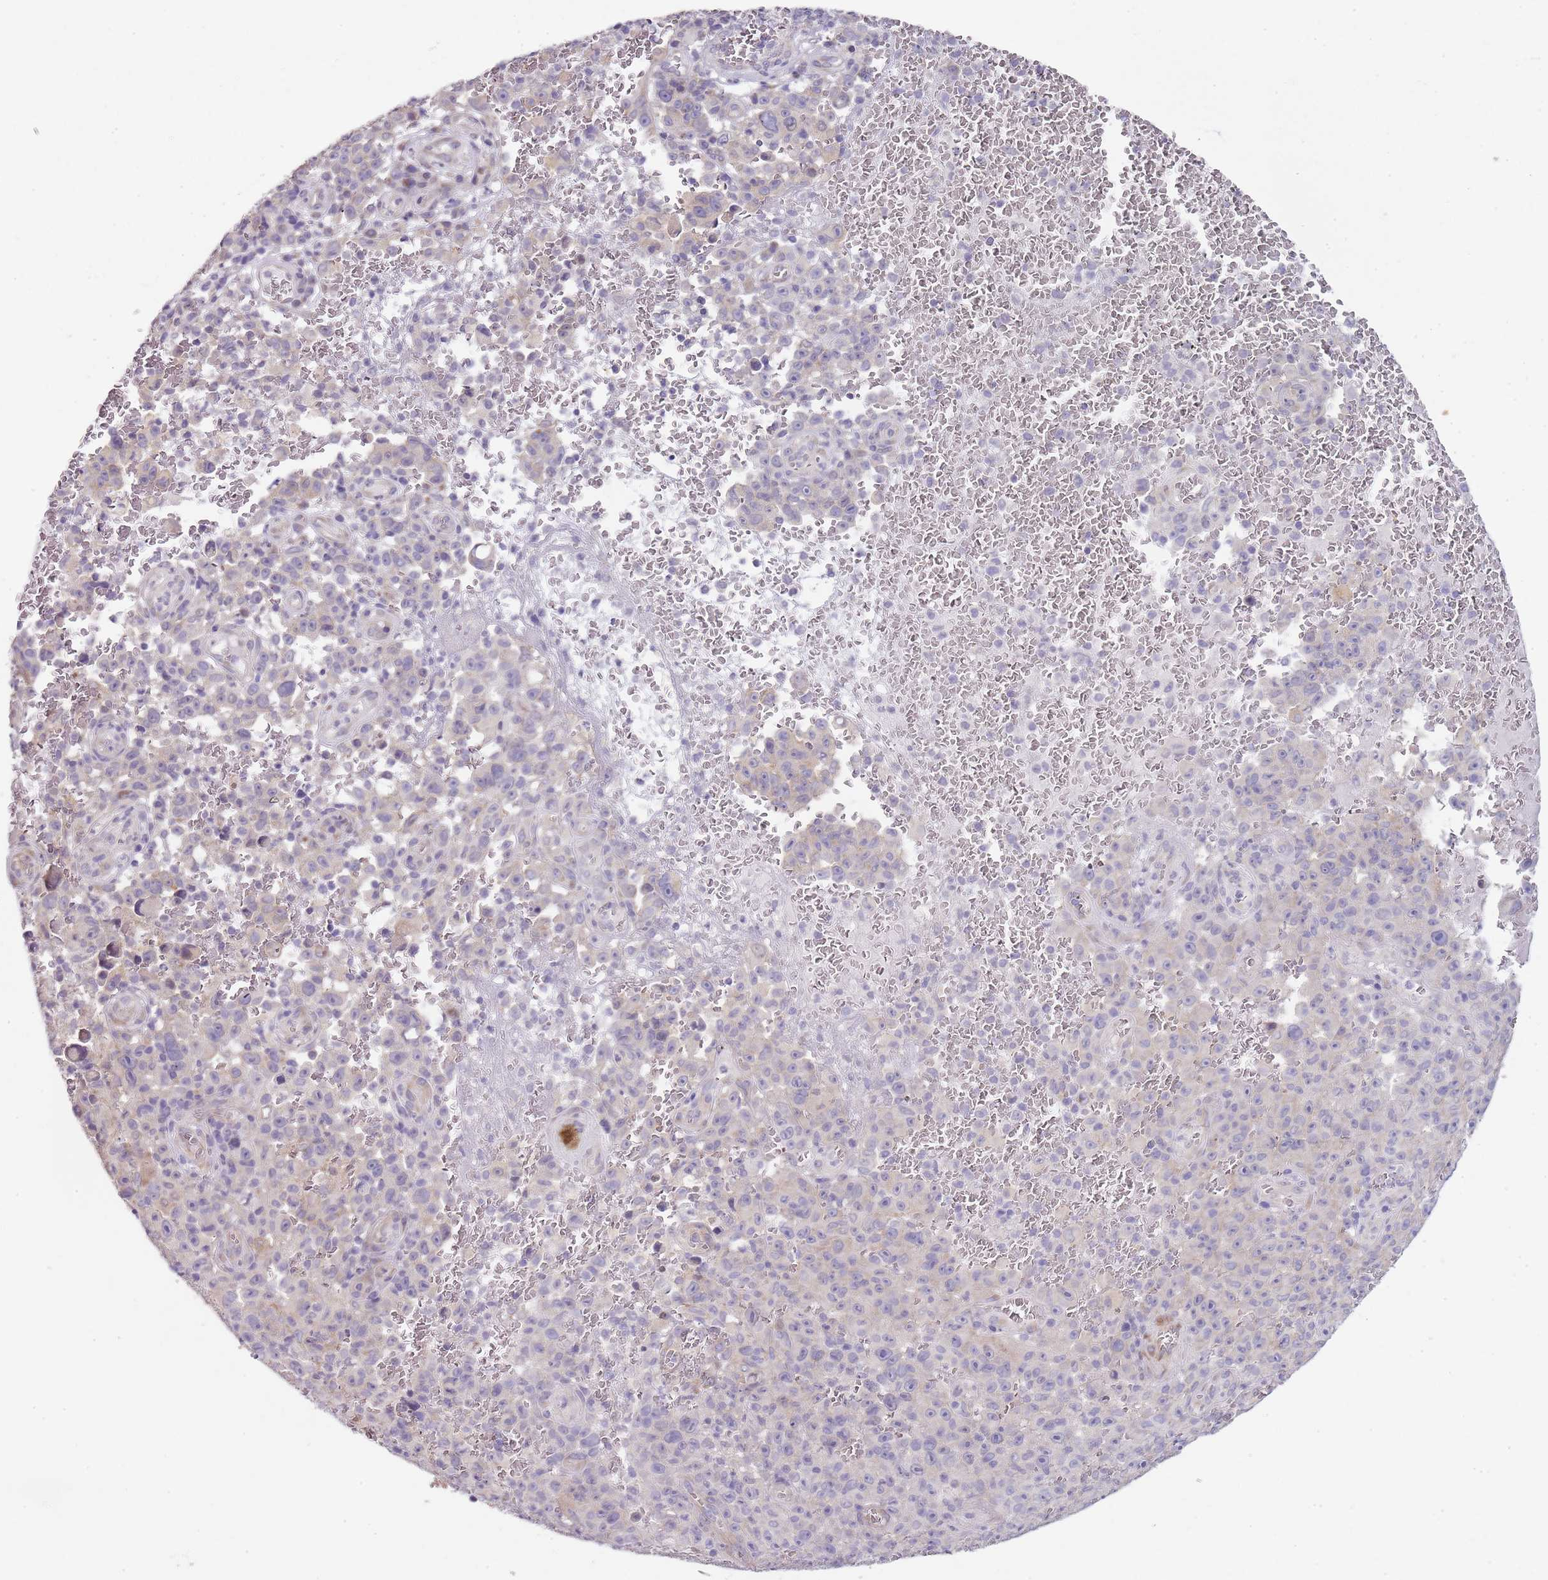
{"staining": {"intensity": "negative", "quantity": "none", "location": "none"}, "tissue": "melanoma", "cell_type": "Tumor cells", "image_type": "cancer", "snomed": [{"axis": "morphology", "description": "Malignant melanoma, NOS"}, {"axis": "topography", "description": "Skin"}], "caption": "Immunohistochemical staining of malignant melanoma reveals no significant expression in tumor cells.", "gene": "TBC1D9", "patient": {"sex": "female", "age": 82}}